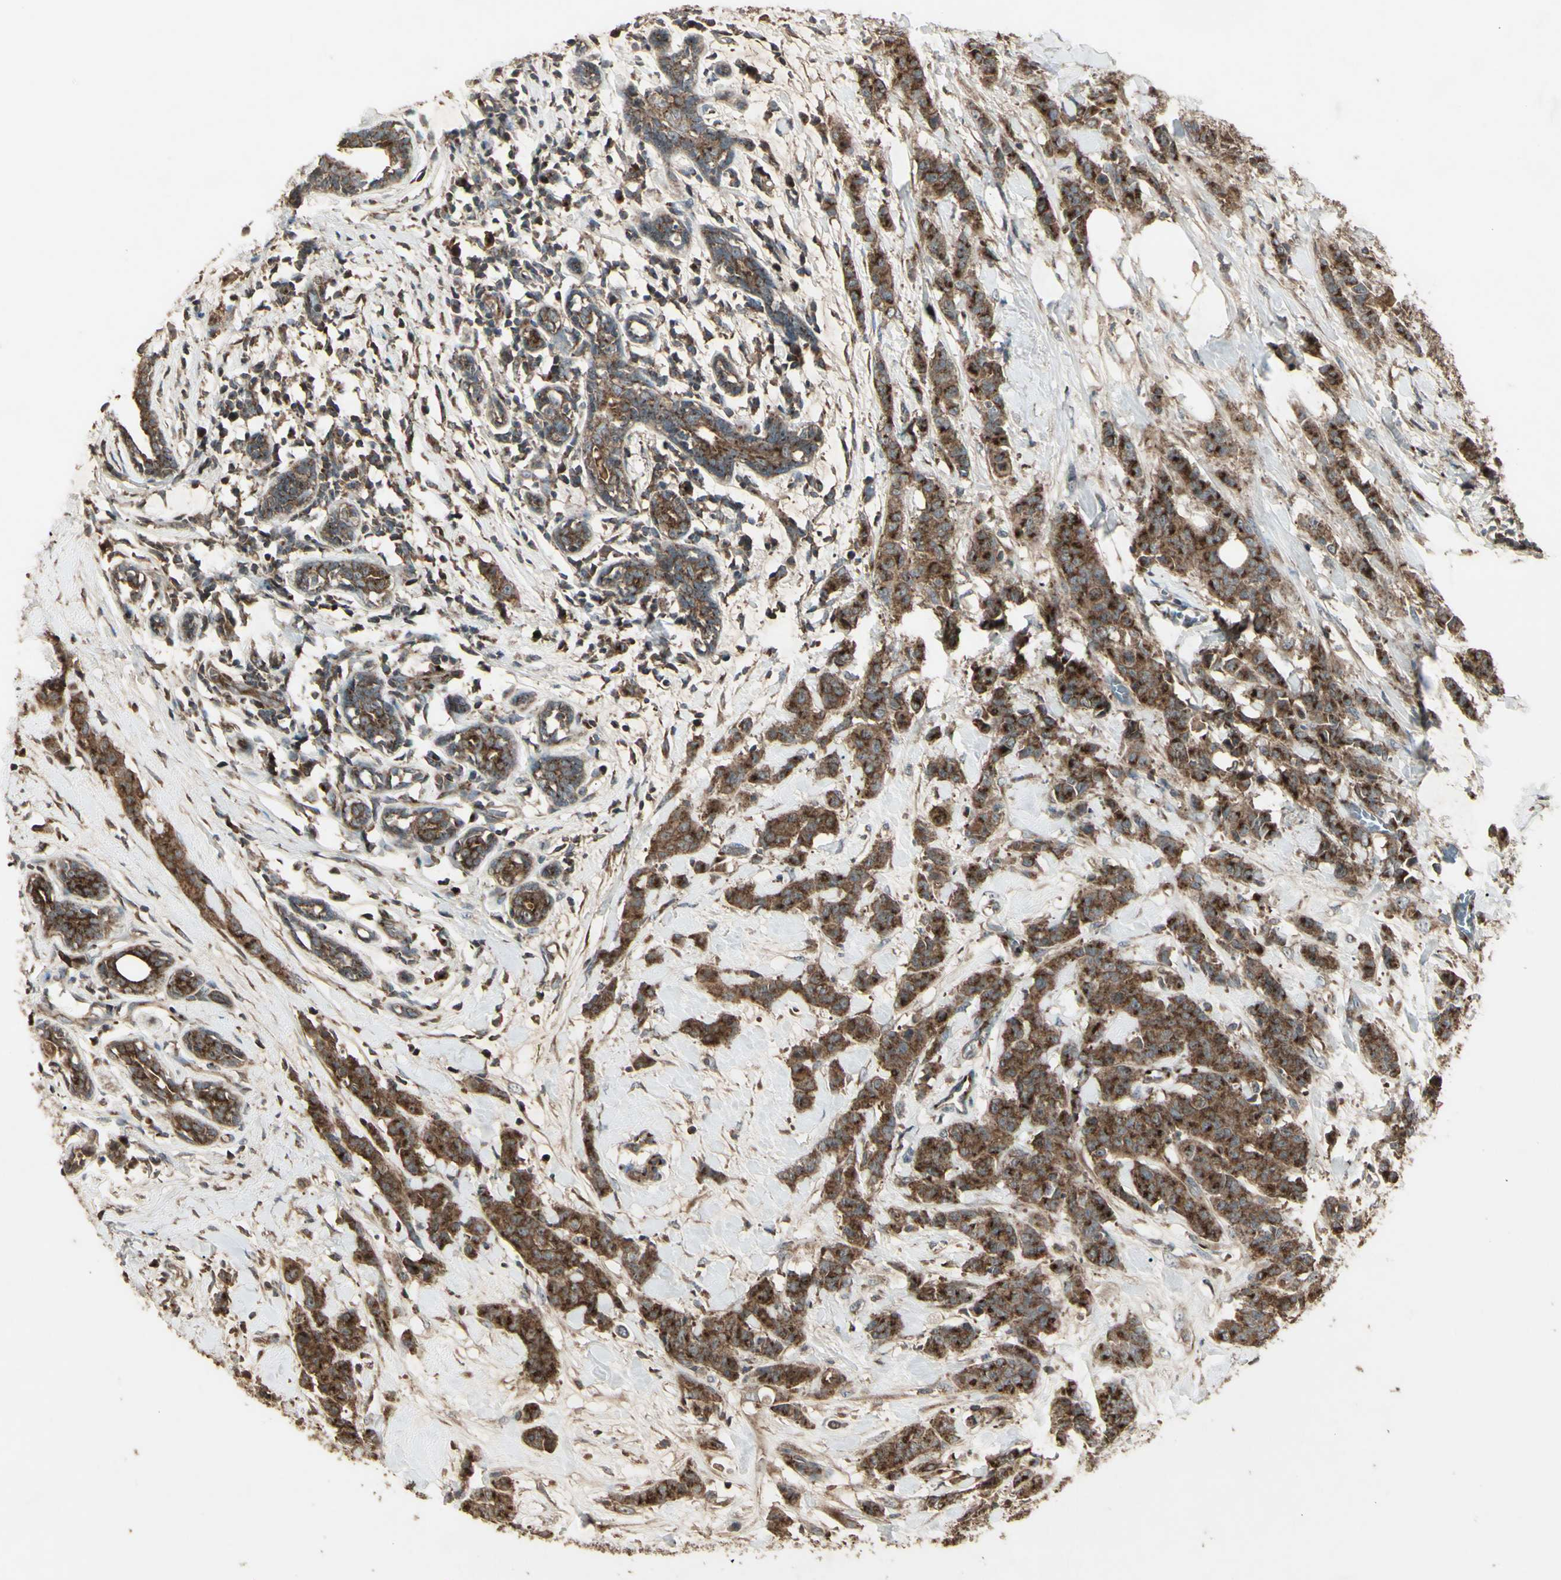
{"staining": {"intensity": "strong", "quantity": ">75%", "location": "cytoplasmic/membranous"}, "tissue": "breast cancer", "cell_type": "Tumor cells", "image_type": "cancer", "snomed": [{"axis": "morphology", "description": "Normal tissue, NOS"}, {"axis": "morphology", "description": "Duct carcinoma"}, {"axis": "topography", "description": "Breast"}], "caption": "Protein expression analysis of breast cancer (infiltrating ductal carcinoma) displays strong cytoplasmic/membranous positivity in about >75% of tumor cells.", "gene": "AP1G1", "patient": {"sex": "female", "age": 40}}